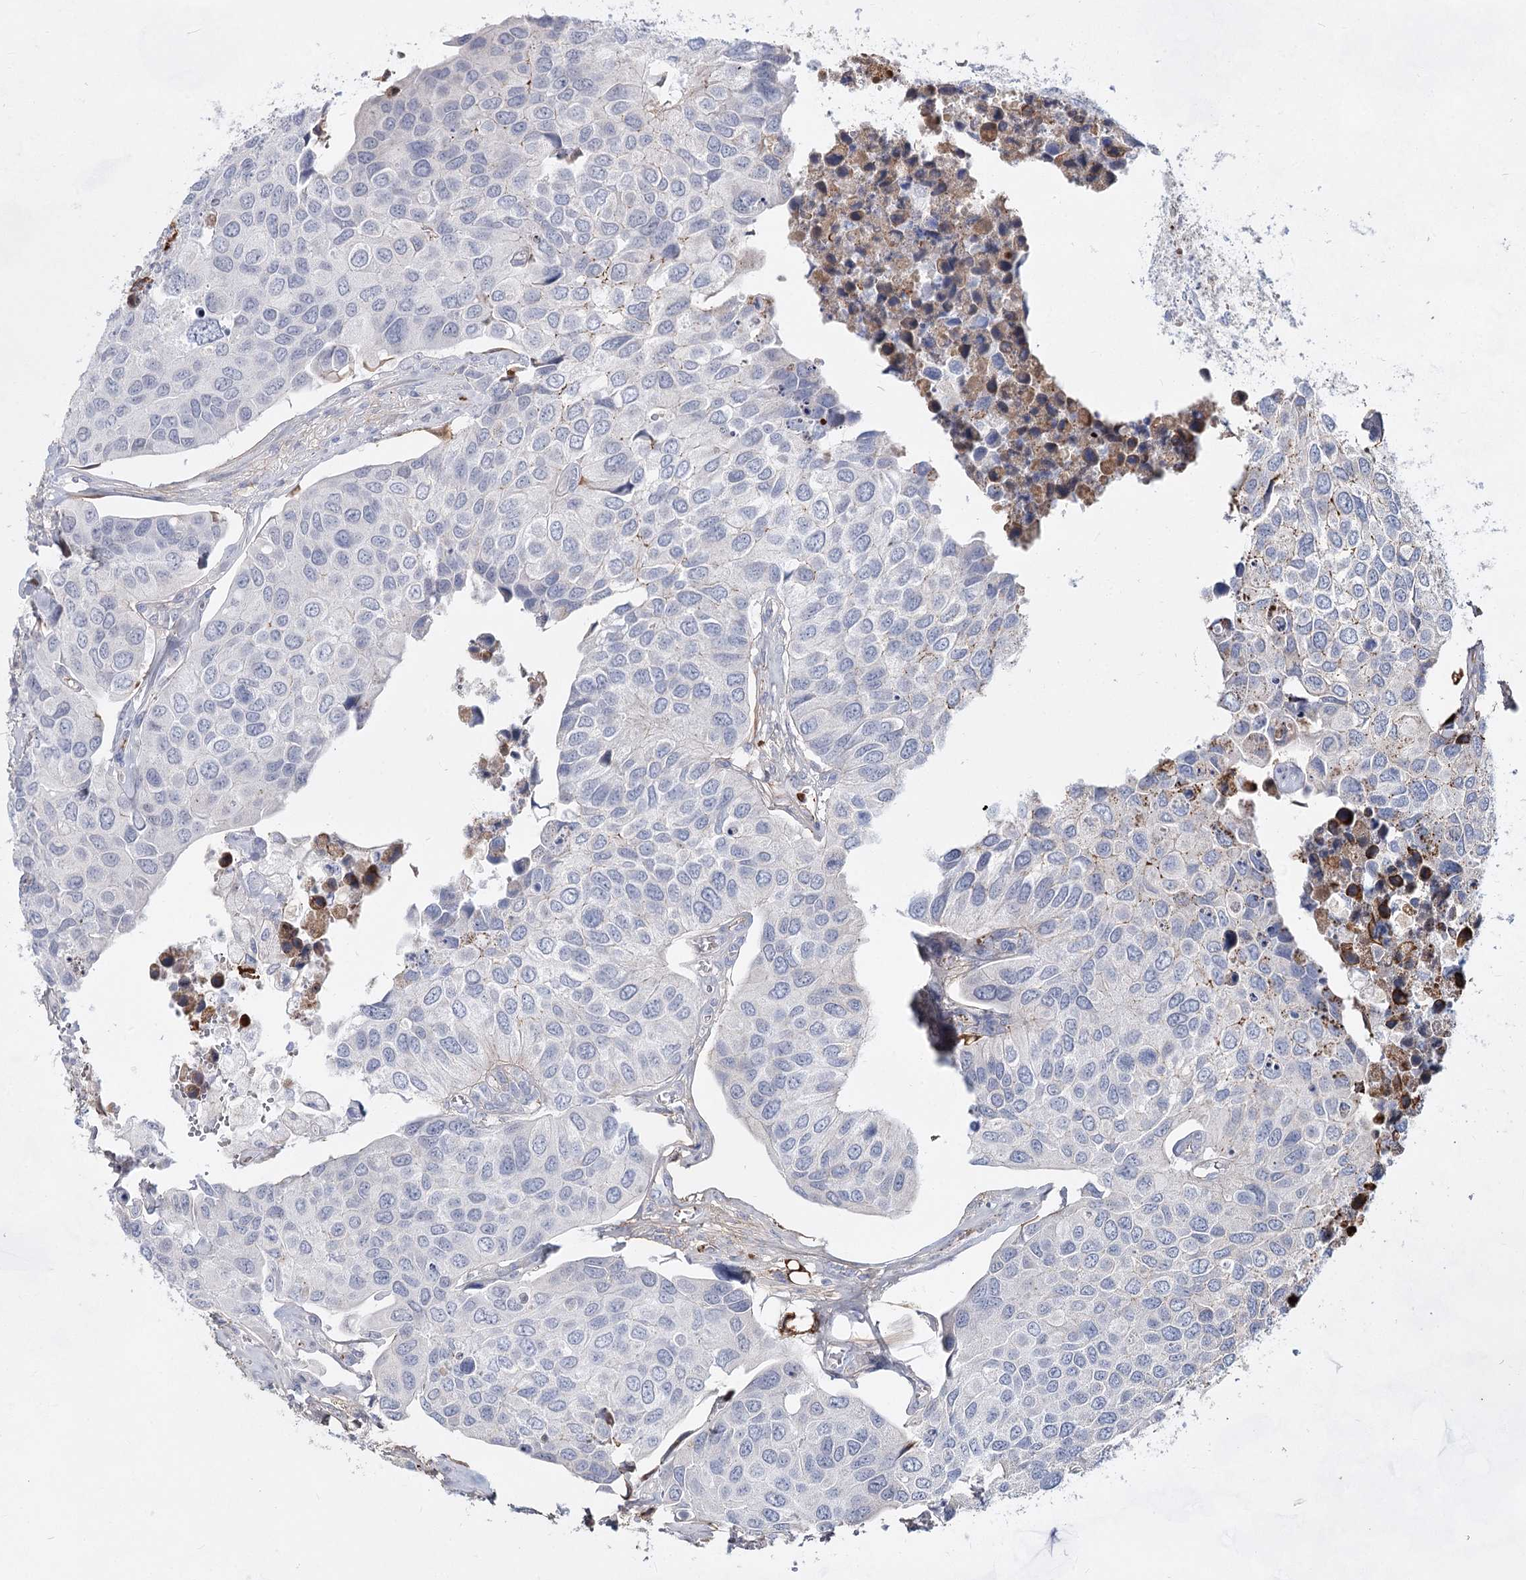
{"staining": {"intensity": "negative", "quantity": "none", "location": "none"}, "tissue": "urothelial cancer", "cell_type": "Tumor cells", "image_type": "cancer", "snomed": [{"axis": "morphology", "description": "Urothelial carcinoma, High grade"}, {"axis": "topography", "description": "Urinary bladder"}], "caption": "DAB immunohistochemical staining of human urothelial carcinoma (high-grade) displays no significant staining in tumor cells.", "gene": "TASOR2", "patient": {"sex": "male", "age": 74}}